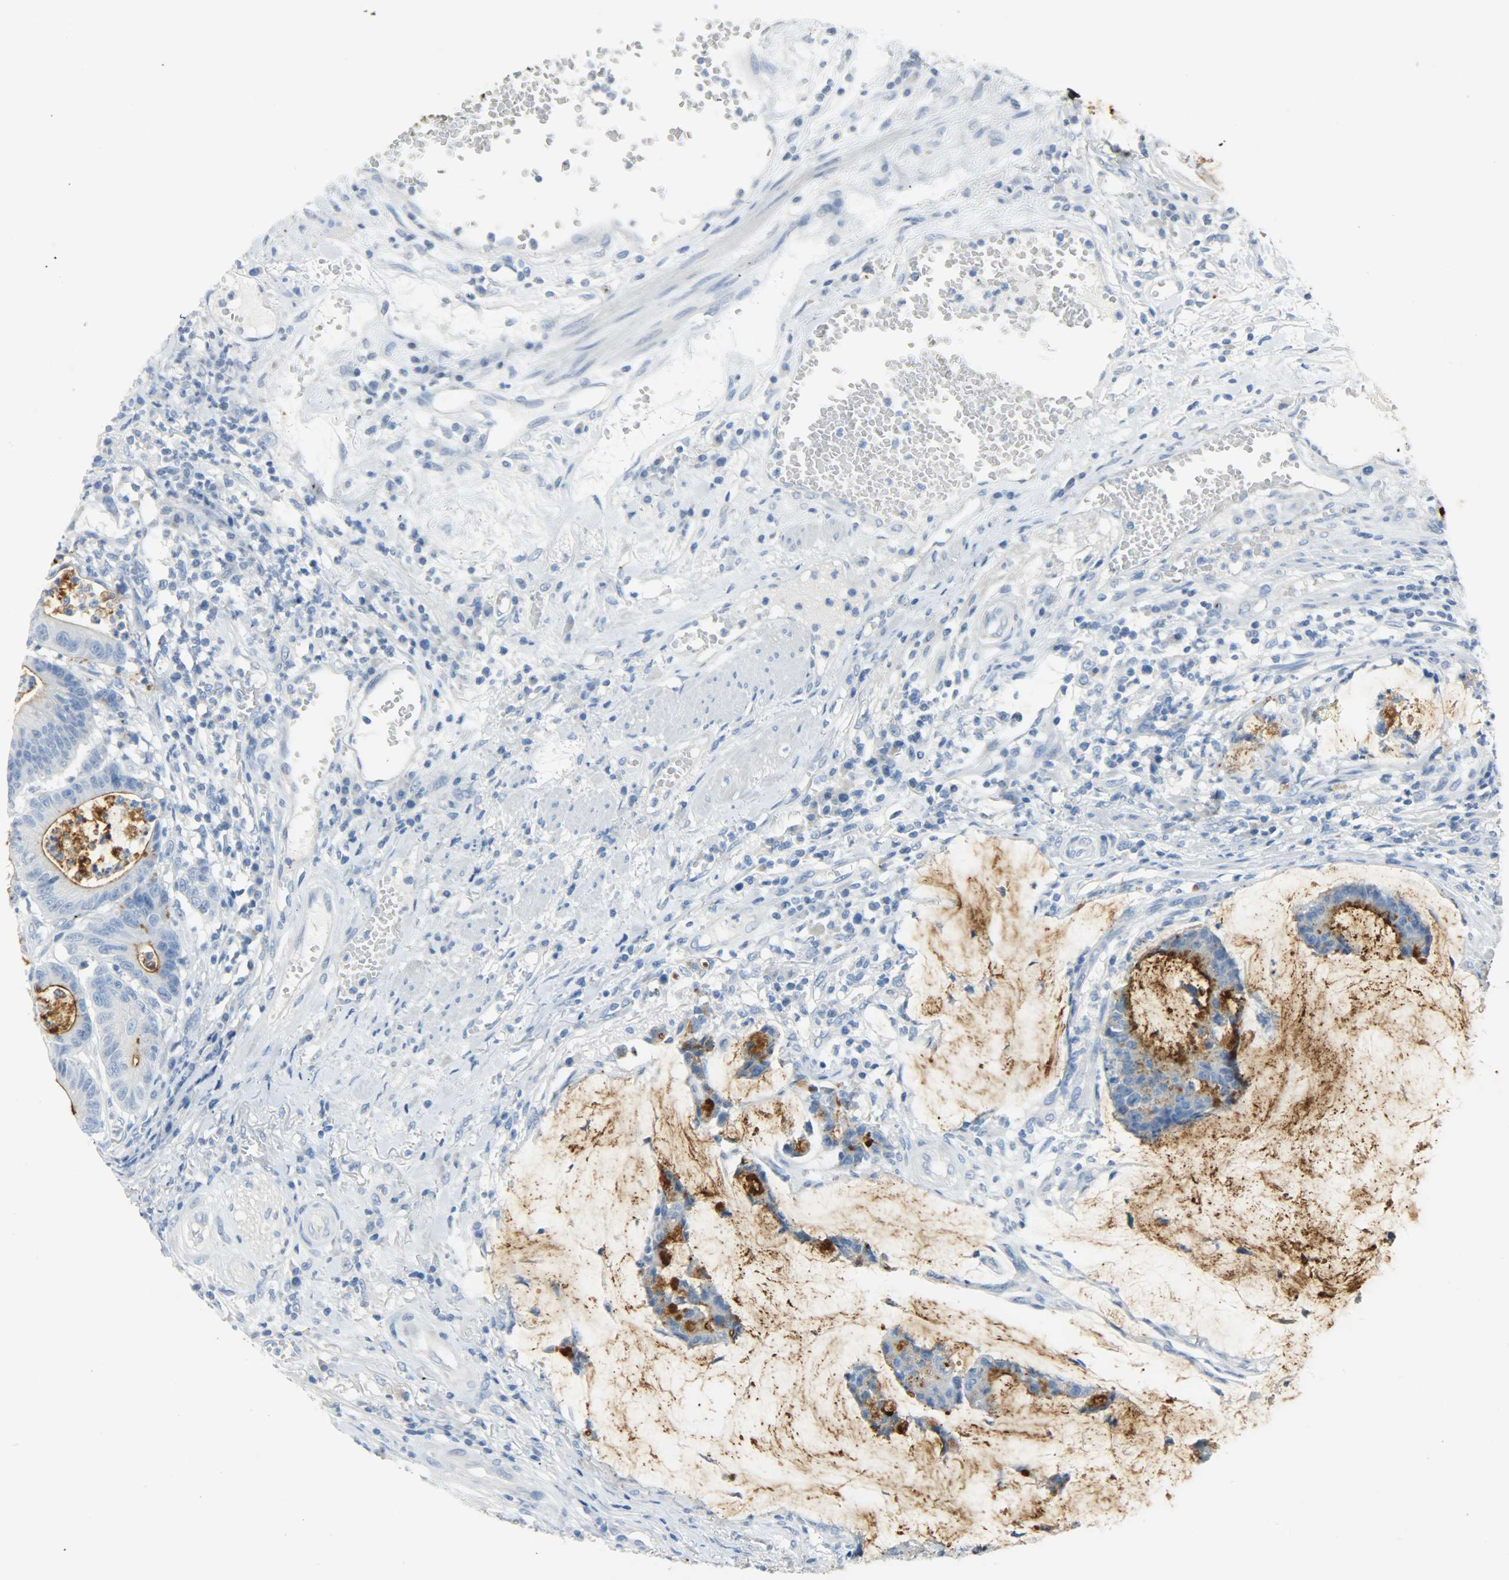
{"staining": {"intensity": "strong", "quantity": ">75%", "location": "cytoplasmic/membranous"}, "tissue": "colorectal cancer", "cell_type": "Tumor cells", "image_type": "cancer", "snomed": [{"axis": "morphology", "description": "Adenocarcinoma, NOS"}, {"axis": "topography", "description": "Colon"}], "caption": "The histopathology image shows a brown stain indicating the presence of a protein in the cytoplasmic/membranous of tumor cells in adenocarcinoma (colorectal).", "gene": "PROM1", "patient": {"sex": "female", "age": 84}}